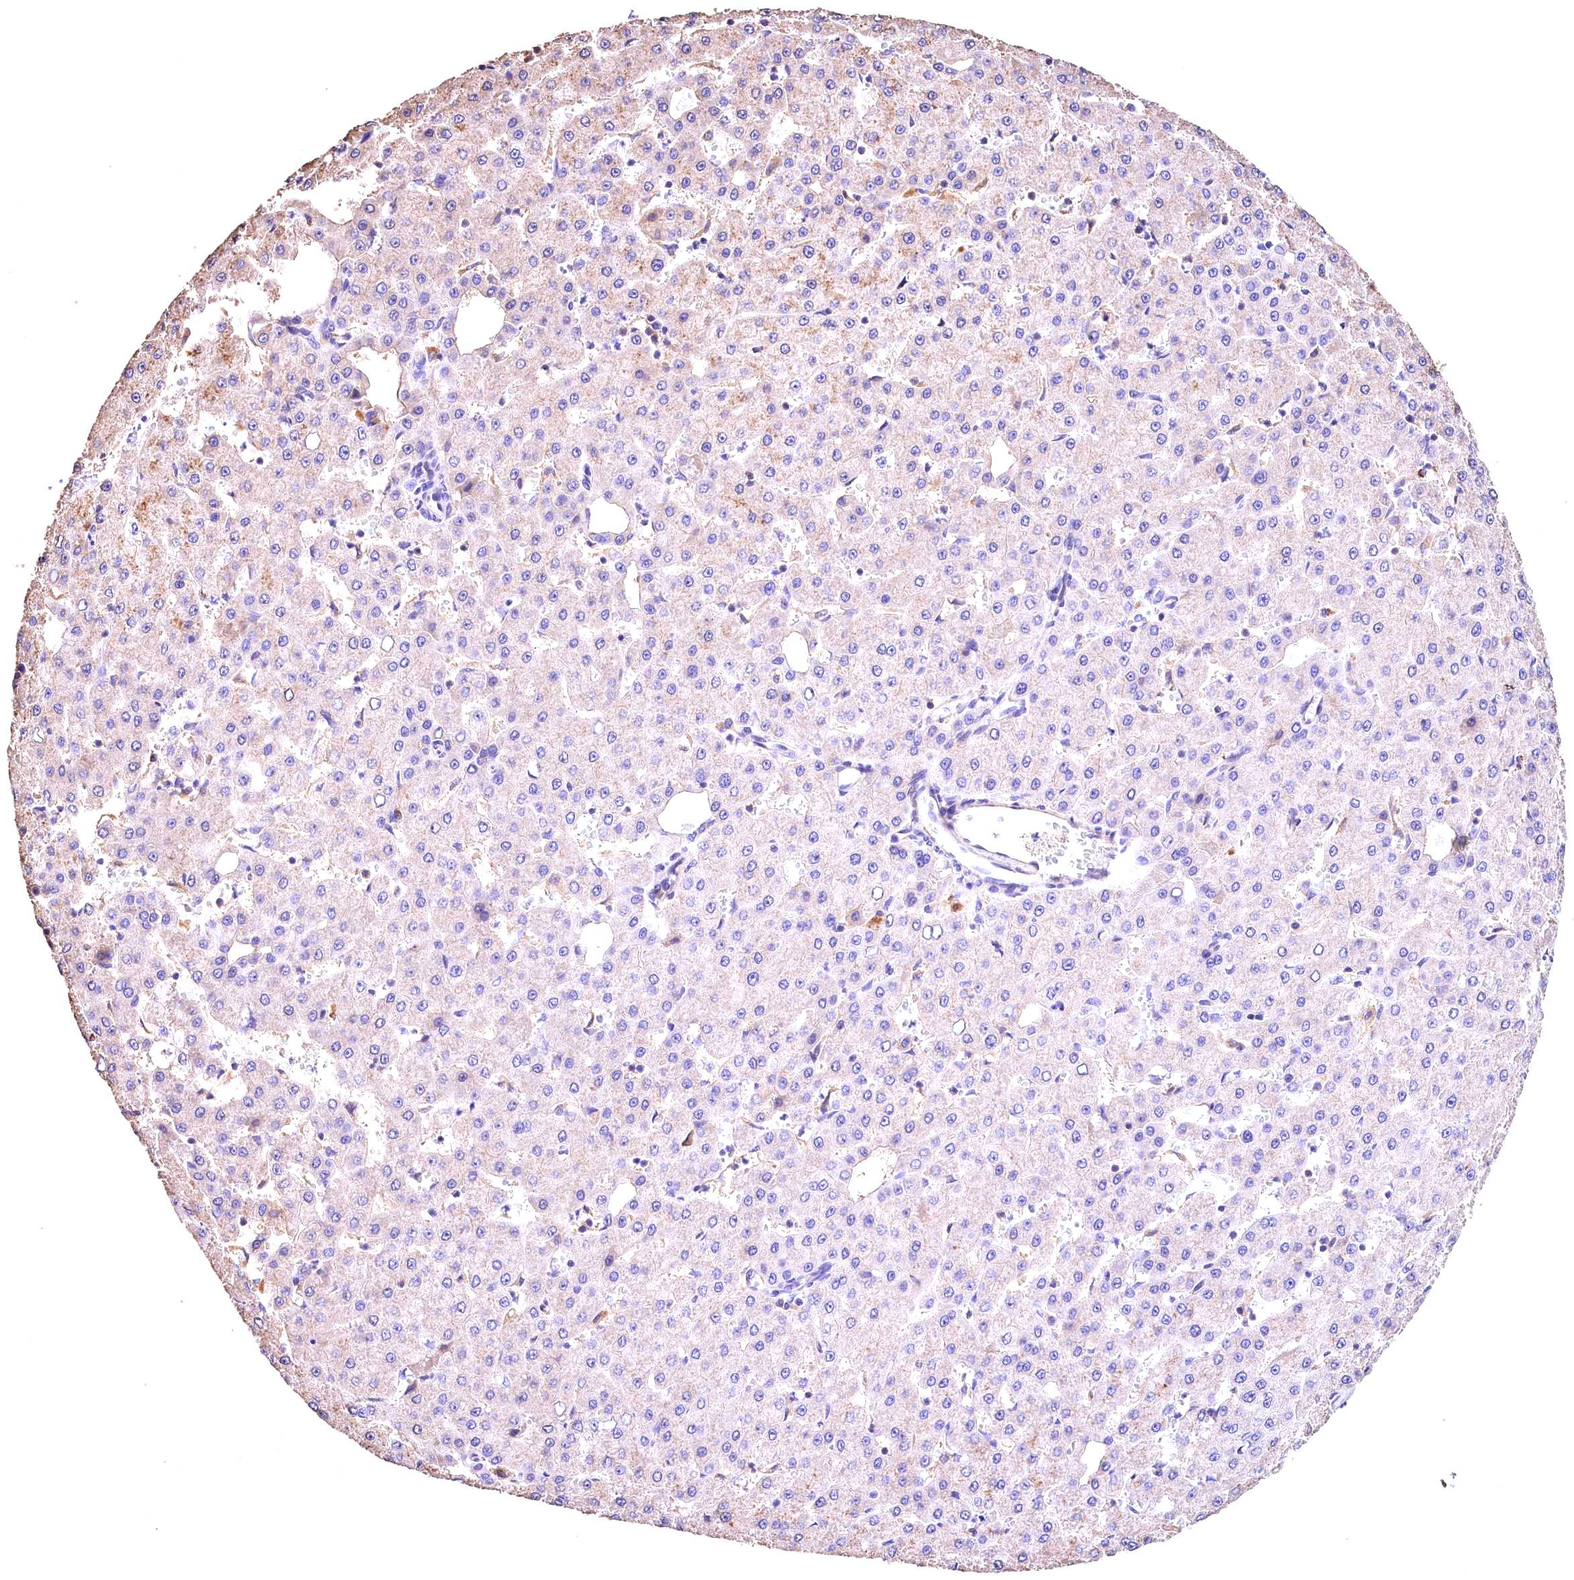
{"staining": {"intensity": "weak", "quantity": "<25%", "location": "cytoplasmic/membranous"}, "tissue": "liver cancer", "cell_type": "Tumor cells", "image_type": "cancer", "snomed": [{"axis": "morphology", "description": "Carcinoma, Hepatocellular, NOS"}, {"axis": "topography", "description": "Liver"}], "caption": "The photomicrograph demonstrates no staining of tumor cells in liver hepatocellular carcinoma.", "gene": "OAS3", "patient": {"sex": "male", "age": 47}}